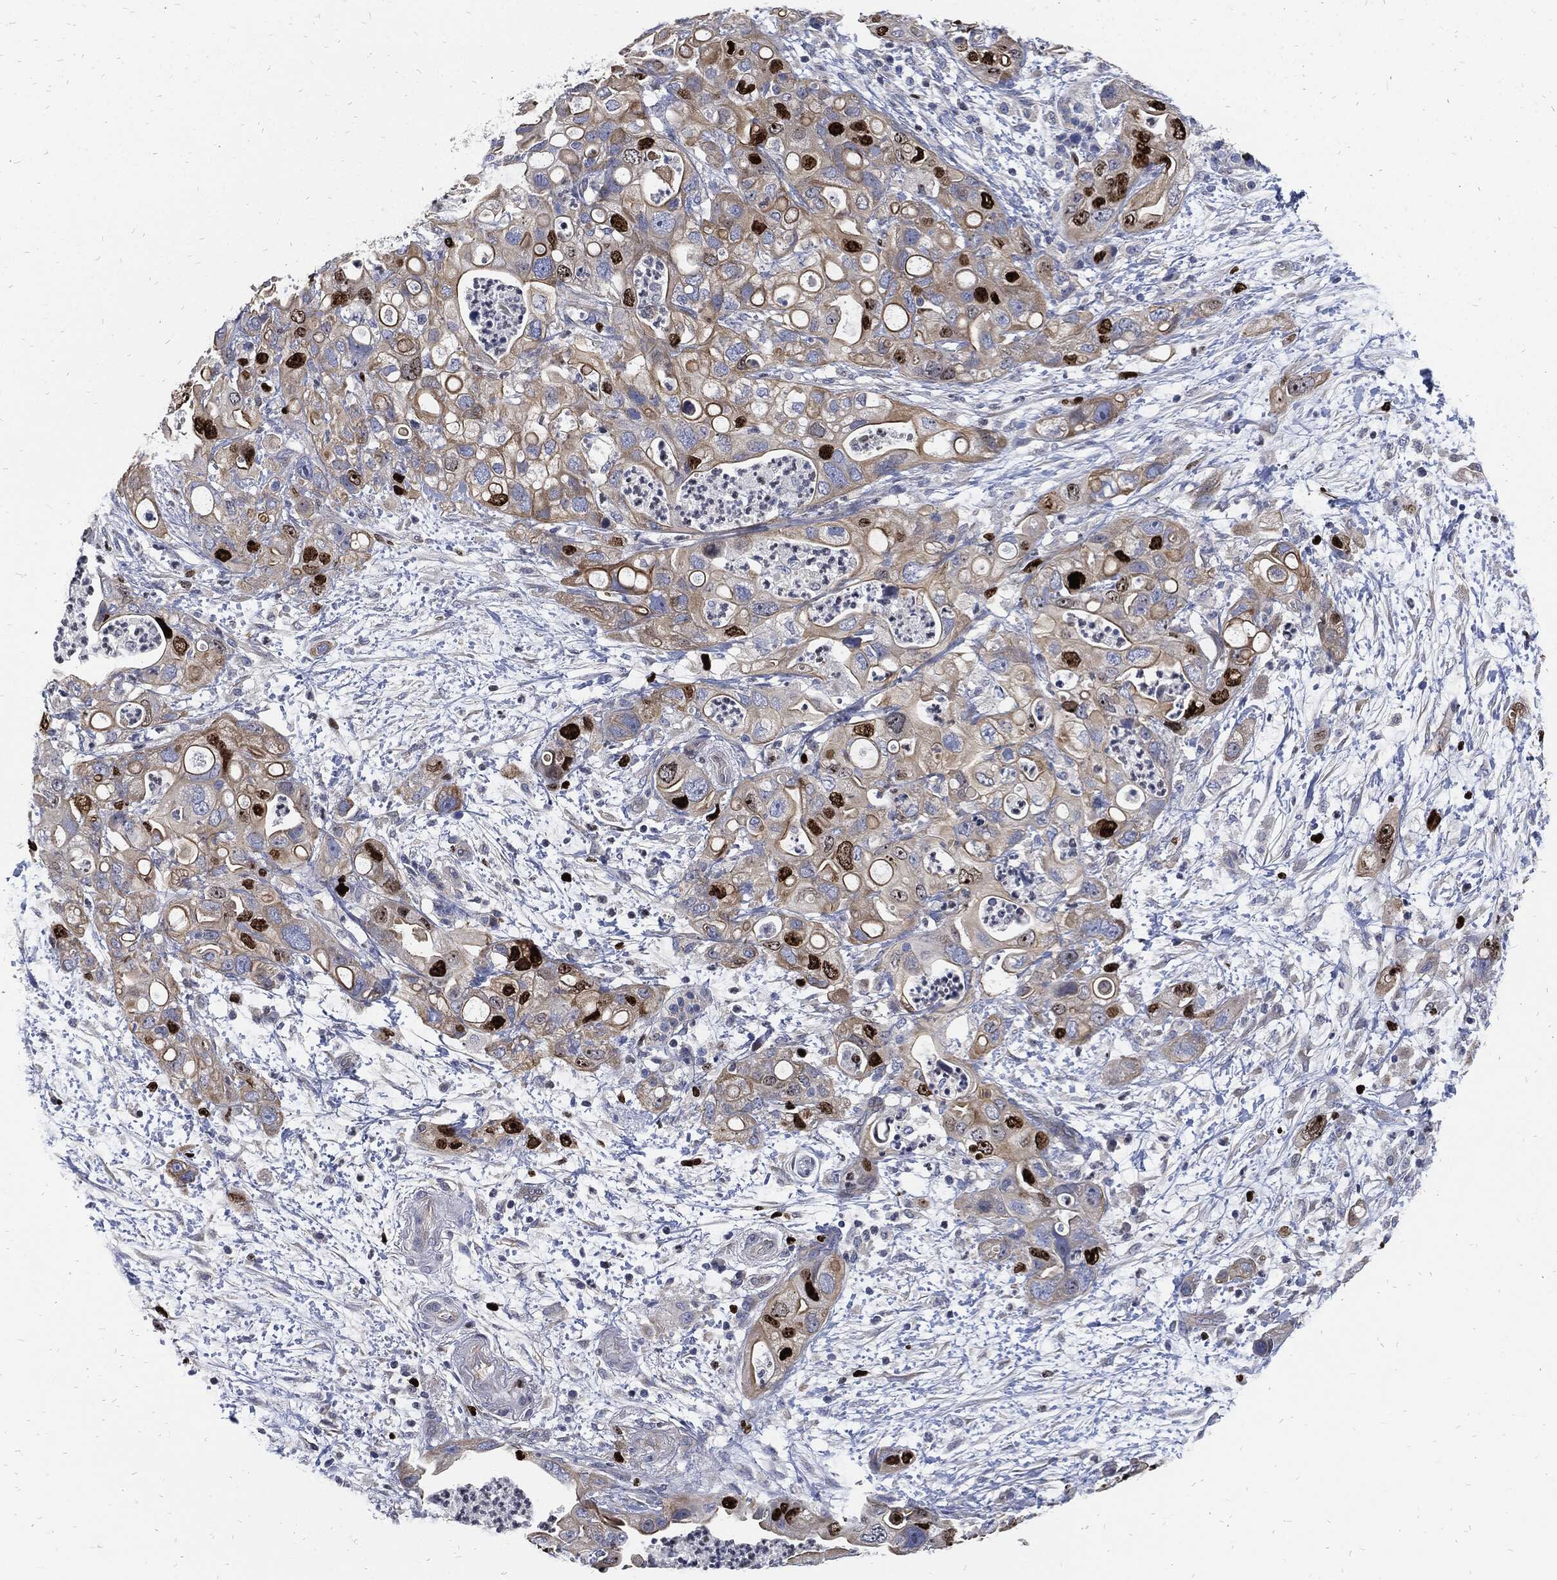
{"staining": {"intensity": "strong", "quantity": "<25%", "location": "nuclear"}, "tissue": "pancreatic cancer", "cell_type": "Tumor cells", "image_type": "cancer", "snomed": [{"axis": "morphology", "description": "Adenocarcinoma, NOS"}, {"axis": "topography", "description": "Pancreas"}], "caption": "Tumor cells display strong nuclear positivity in approximately <25% of cells in pancreatic adenocarcinoma. The protein is shown in brown color, while the nuclei are stained blue.", "gene": "MKI67", "patient": {"sex": "female", "age": 72}}